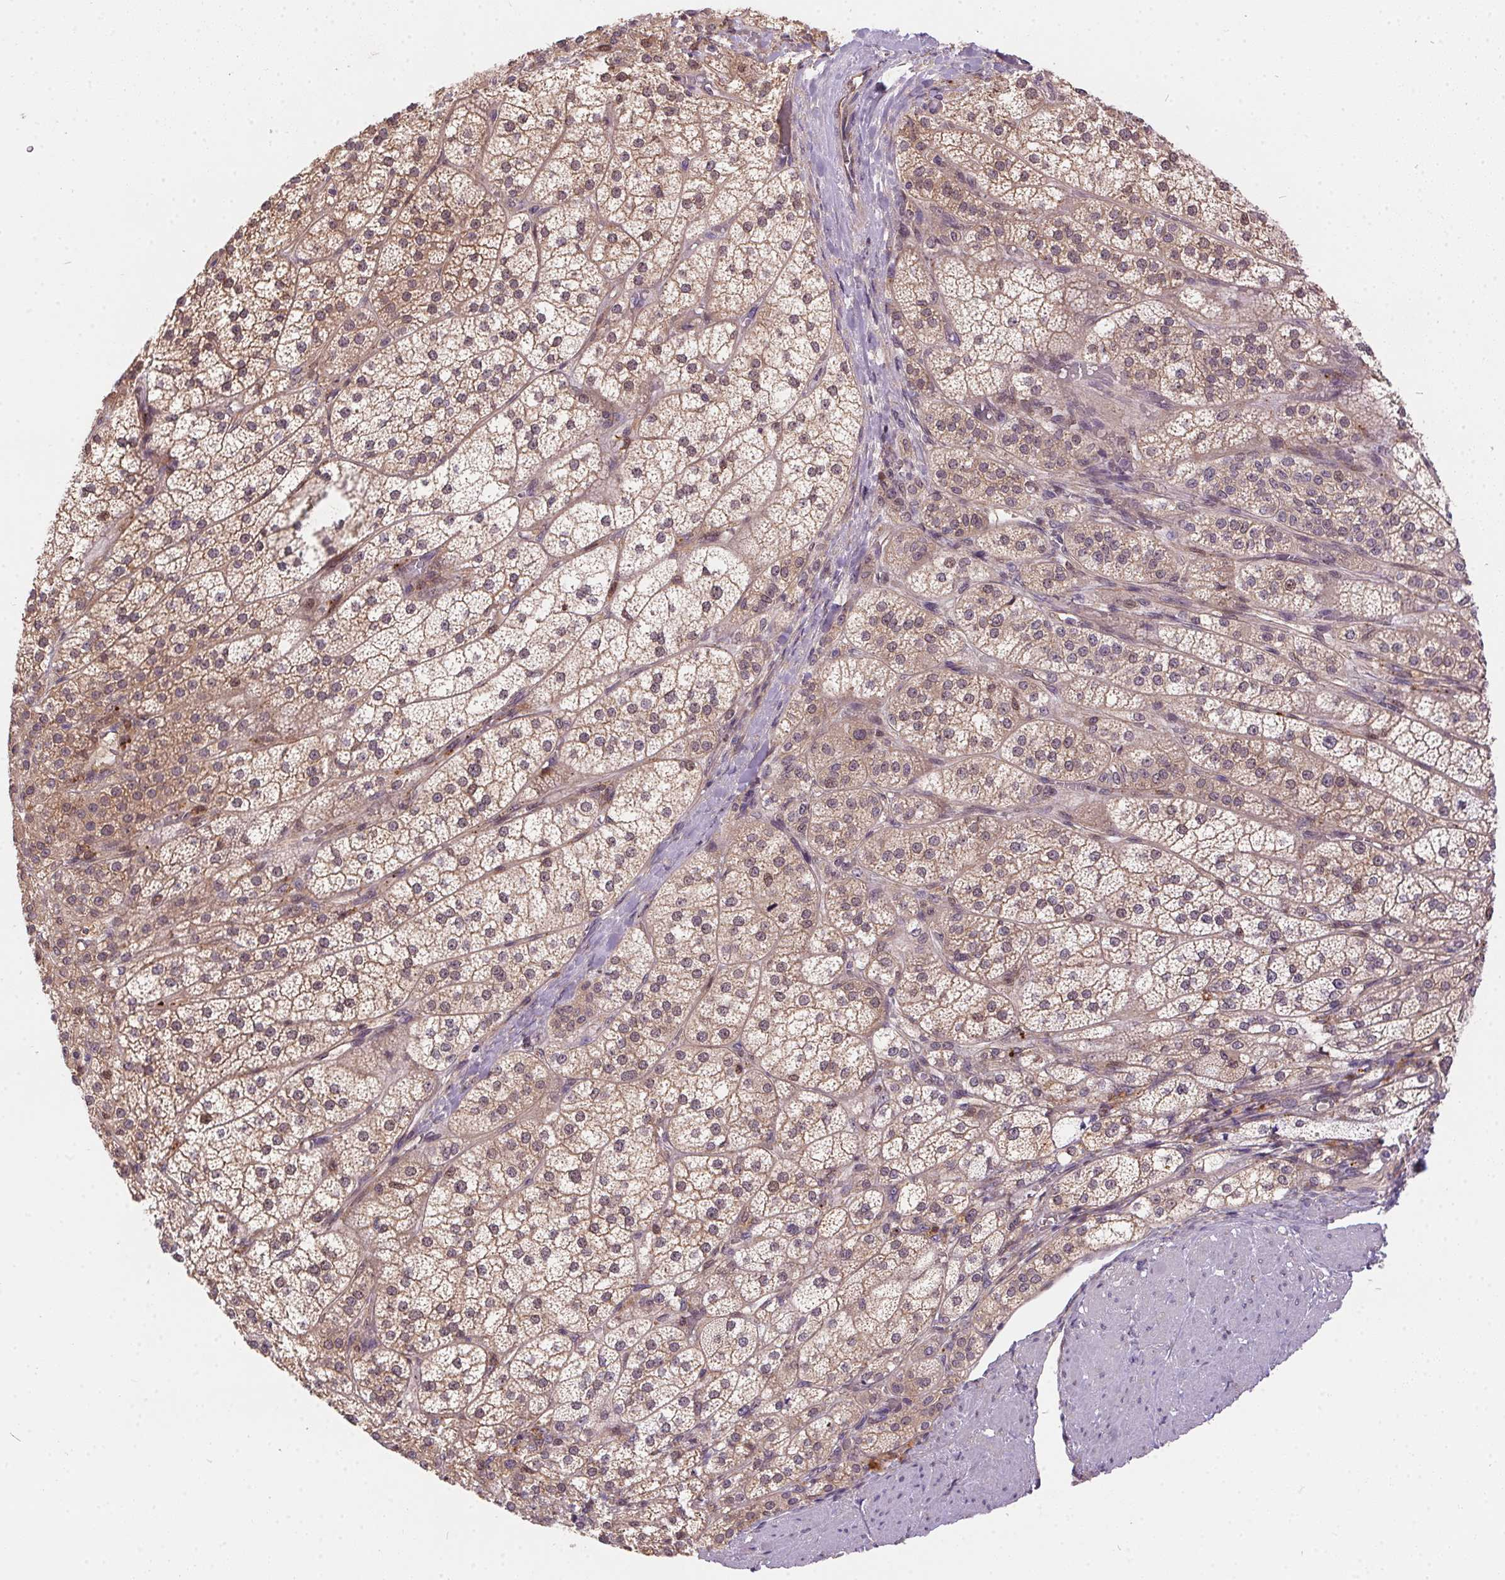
{"staining": {"intensity": "moderate", "quantity": ">75%", "location": "cytoplasmic/membranous,nuclear"}, "tissue": "adrenal gland", "cell_type": "Glandular cells", "image_type": "normal", "snomed": [{"axis": "morphology", "description": "Normal tissue, NOS"}, {"axis": "topography", "description": "Adrenal gland"}], "caption": "Normal adrenal gland exhibits moderate cytoplasmic/membranous,nuclear positivity in approximately >75% of glandular cells.", "gene": "NUDT16", "patient": {"sex": "female", "age": 60}}